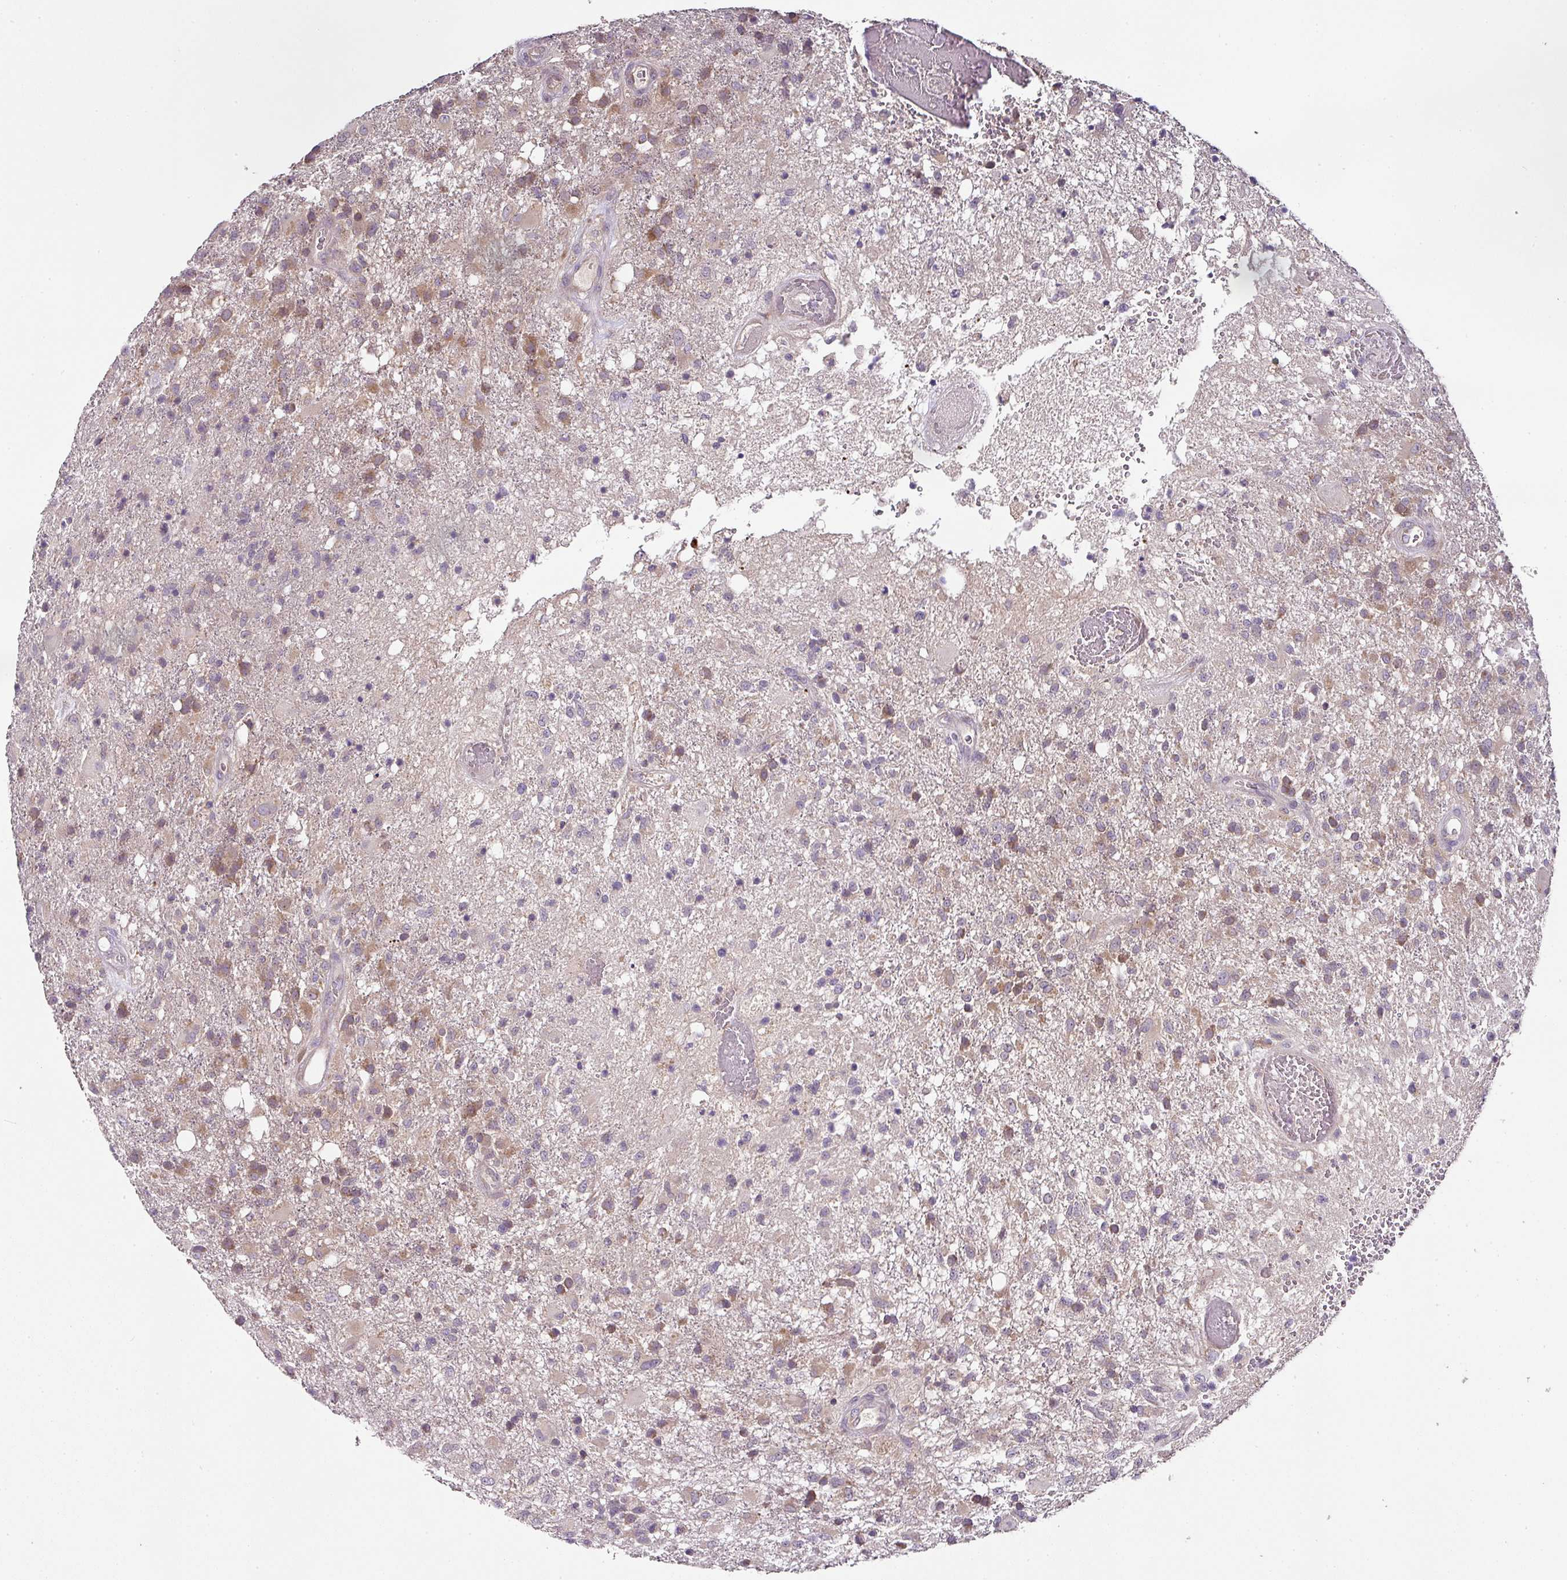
{"staining": {"intensity": "moderate", "quantity": "25%-75%", "location": "cytoplasmic/membranous"}, "tissue": "glioma", "cell_type": "Tumor cells", "image_type": "cancer", "snomed": [{"axis": "morphology", "description": "Glioma, malignant, High grade"}, {"axis": "topography", "description": "Brain"}], "caption": "Glioma was stained to show a protein in brown. There is medium levels of moderate cytoplasmic/membranous positivity in approximately 25%-75% of tumor cells. Using DAB (3,3'-diaminobenzidine) (brown) and hematoxylin (blue) stains, captured at high magnification using brightfield microscopy.", "gene": "SKIC2", "patient": {"sex": "female", "age": 74}}